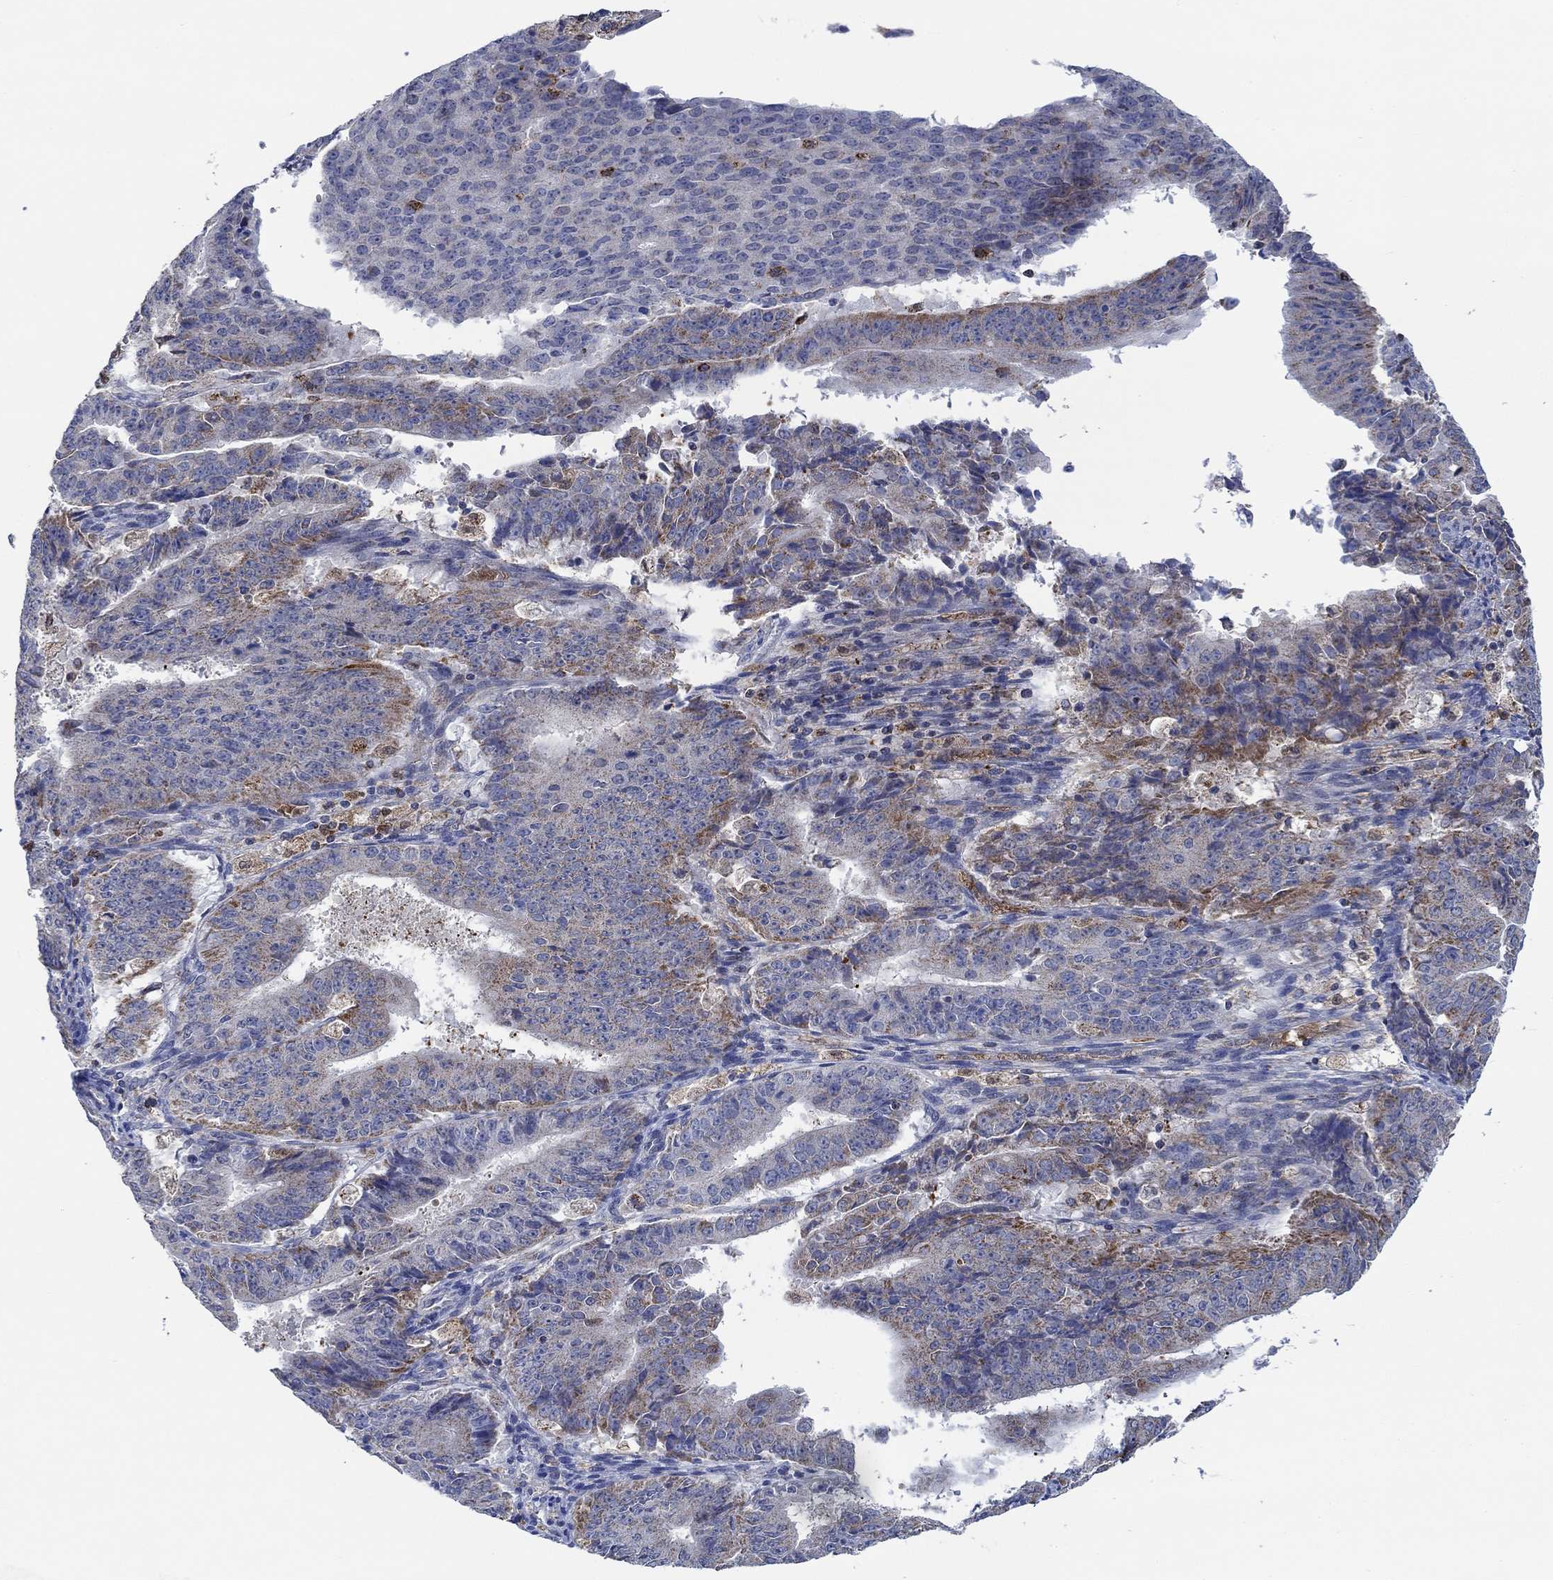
{"staining": {"intensity": "weak", "quantity": "25%-75%", "location": "cytoplasmic/membranous"}, "tissue": "ovarian cancer", "cell_type": "Tumor cells", "image_type": "cancer", "snomed": [{"axis": "morphology", "description": "Carcinoma, endometroid"}, {"axis": "topography", "description": "Ovary"}], "caption": "Ovarian endometroid carcinoma stained for a protein (brown) demonstrates weak cytoplasmic/membranous positive positivity in approximately 25%-75% of tumor cells.", "gene": "MPP1", "patient": {"sex": "female", "age": 42}}